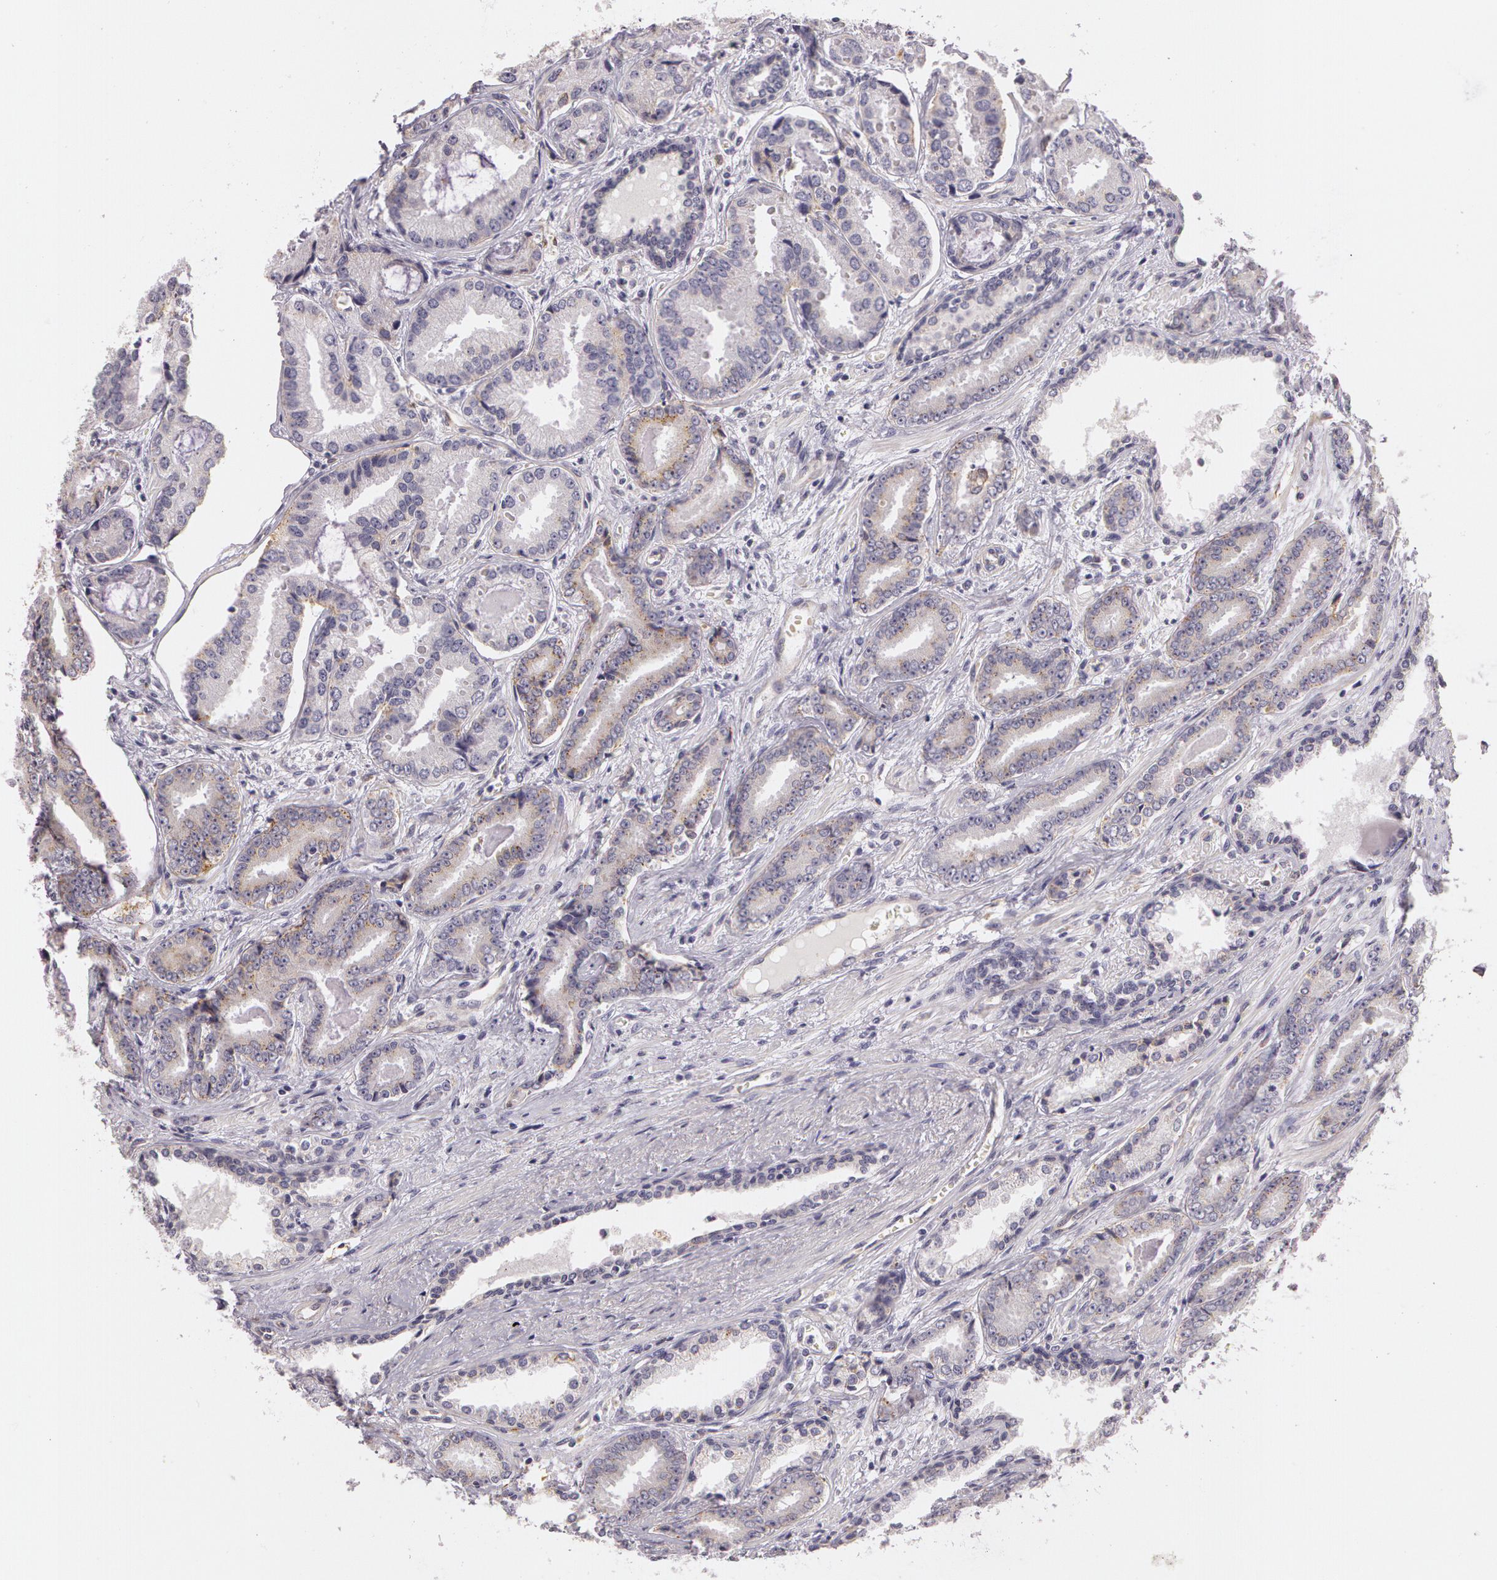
{"staining": {"intensity": "weak", "quantity": "25%-75%", "location": "cytoplasmic/membranous"}, "tissue": "prostate cancer", "cell_type": "Tumor cells", "image_type": "cancer", "snomed": [{"axis": "morphology", "description": "Adenocarcinoma, Low grade"}, {"axis": "topography", "description": "Prostate"}], "caption": "Human prostate adenocarcinoma (low-grade) stained with a brown dye displays weak cytoplasmic/membranous positive positivity in approximately 25%-75% of tumor cells.", "gene": "APP", "patient": {"sex": "male", "age": 65}}